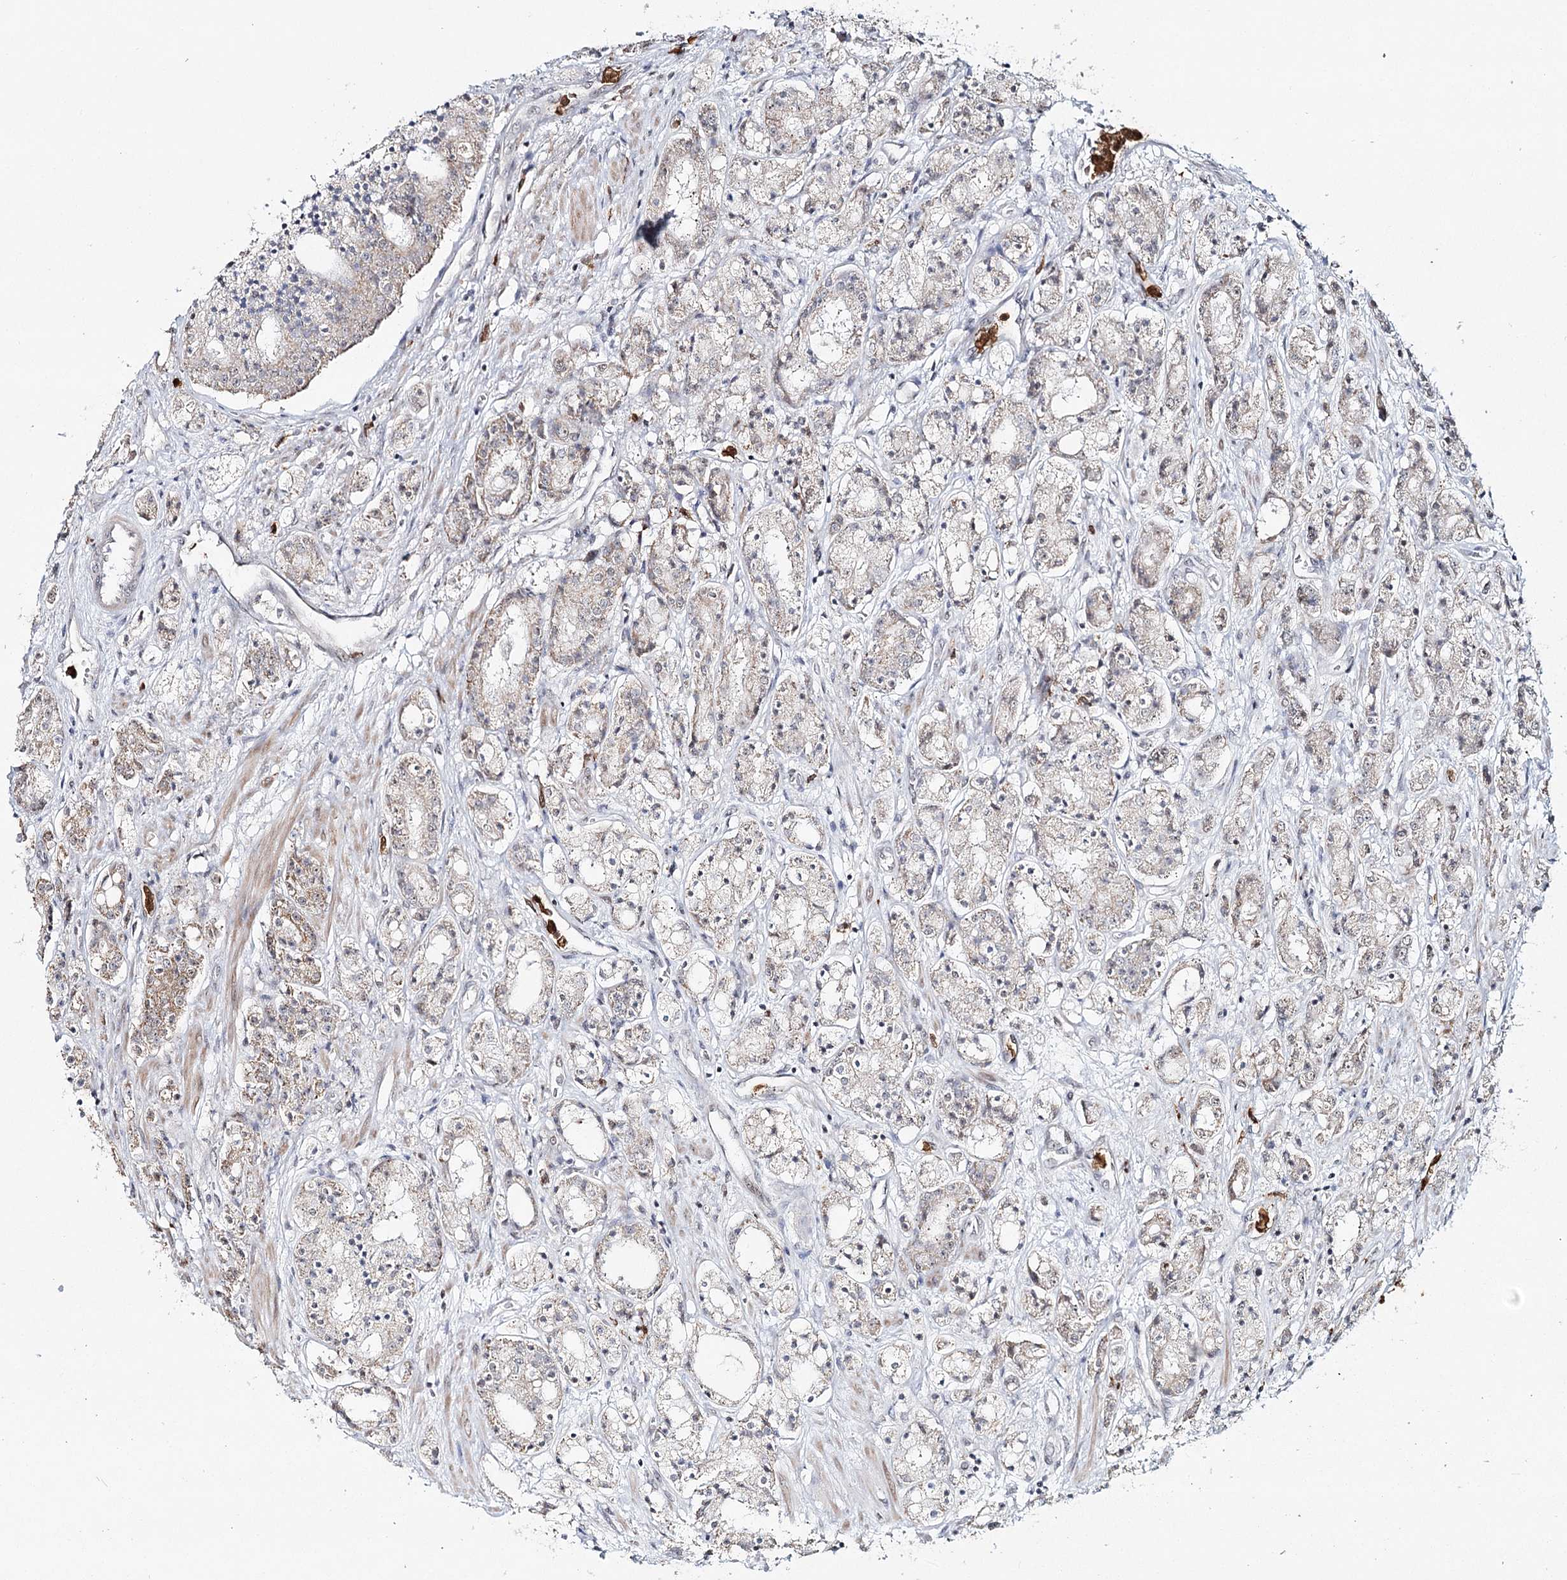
{"staining": {"intensity": "weak", "quantity": "<25%", "location": "cytoplasmic/membranous,nuclear"}, "tissue": "prostate cancer", "cell_type": "Tumor cells", "image_type": "cancer", "snomed": [{"axis": "morphology", "description": "Adenocarcinoma, High grade"}, {"axis": "topography", "description": "Prostate"}], "caption": "Image shows no protein expression in tumor cells of adenocarcinoma (high-grade) (prostate) tissue. (IHC, brightfield microscopy, high magnification).", "gene": "ATAD1", "patient": {"sex": "male", "age": 60}}